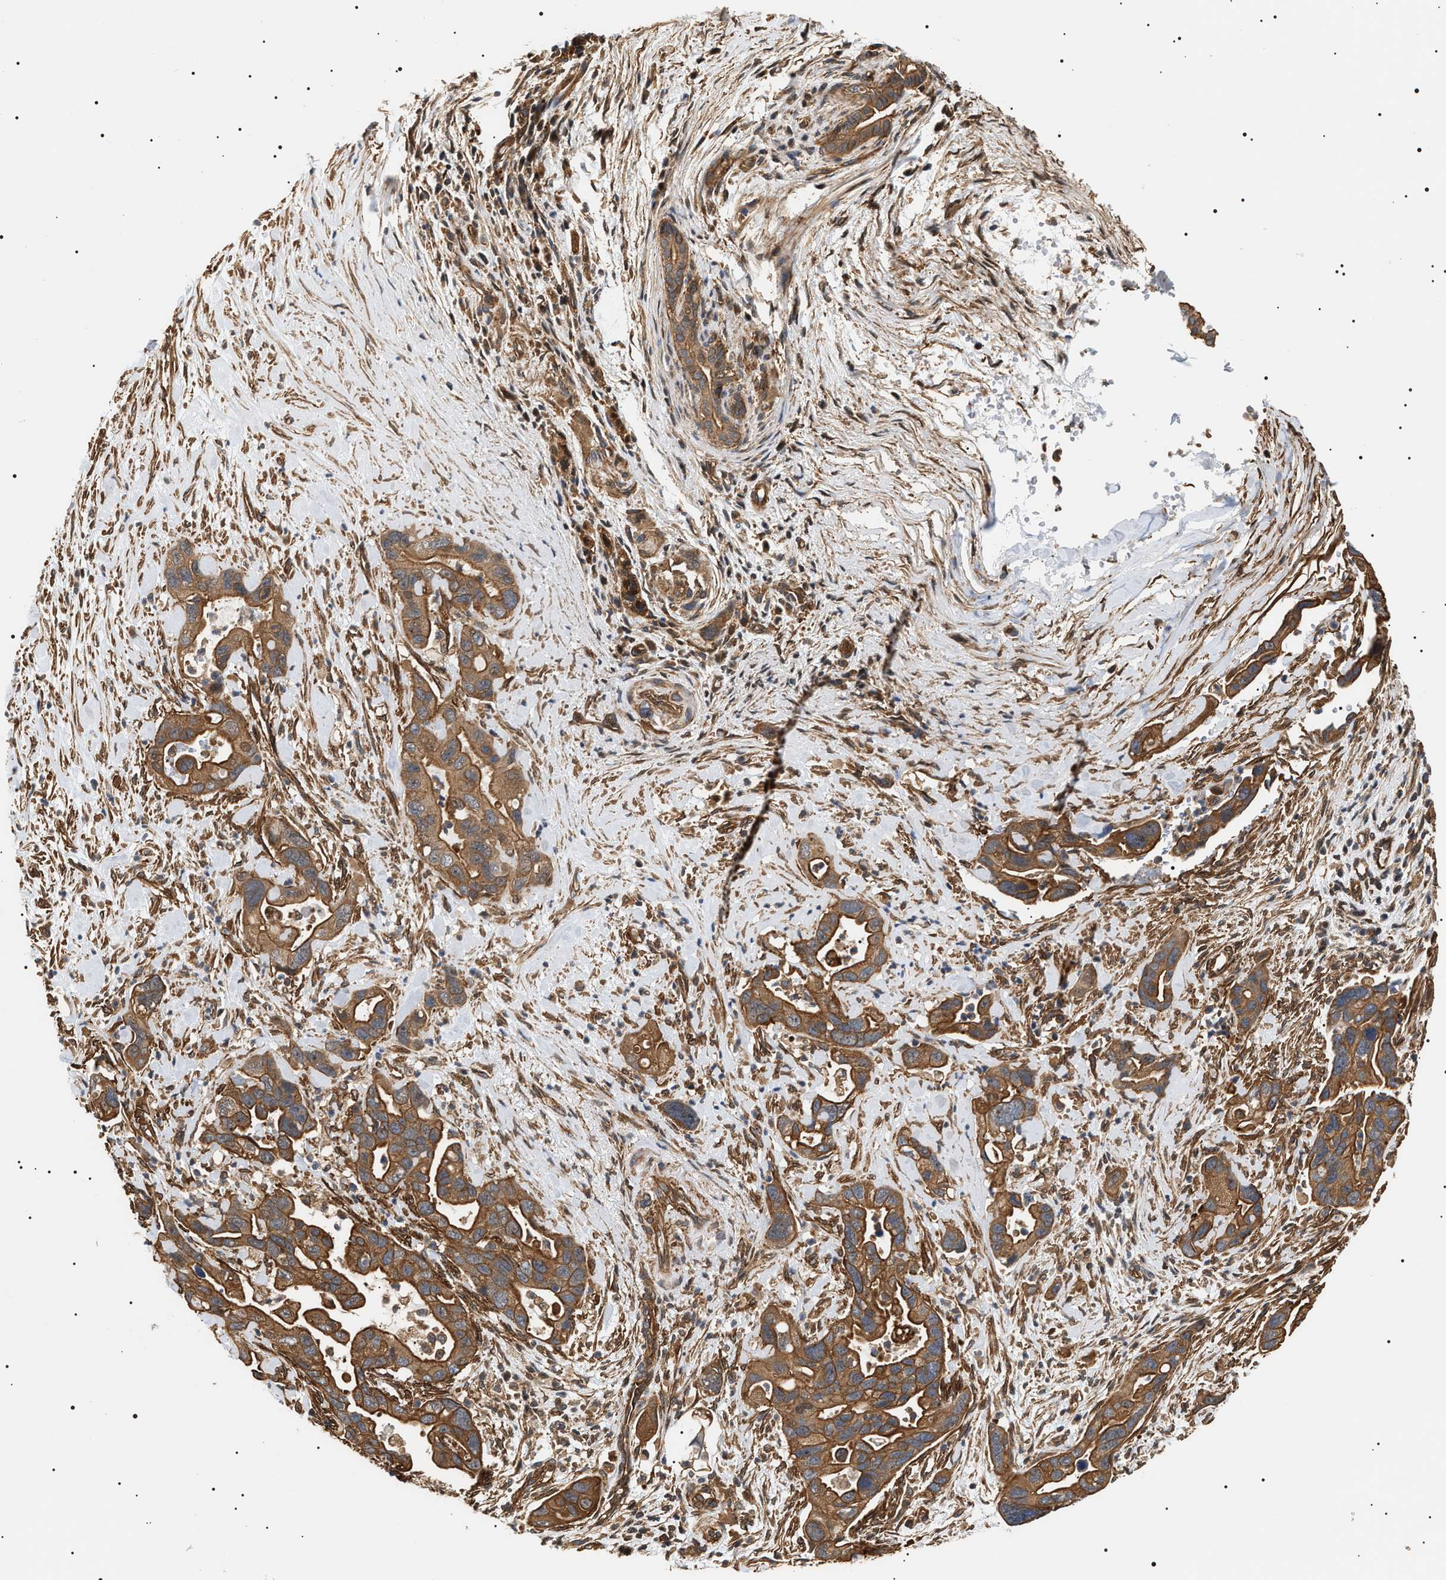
{"staining": {"intensity": "moderate", "quantity": ">75%", "location": "cytoplasmic/membranous"}, "tissue": "pancreatic cancer", "cell_type": "Tumor cells", "image_type": "cancer", "snomed": [{"axis": "morphology", "description": "Adenocarcinoma, NOS"}, {"axis": "topography", "description": "Pancreas"}], "caption": "Tumor cells exhibit medium levels of moderate cytoplasmic/membranous staining in approximately >75% of cells in human adenocarcinoma (pancreatic).", "gene": "SH3GLB2", "patient": {"sex": "female", "age": 70}}